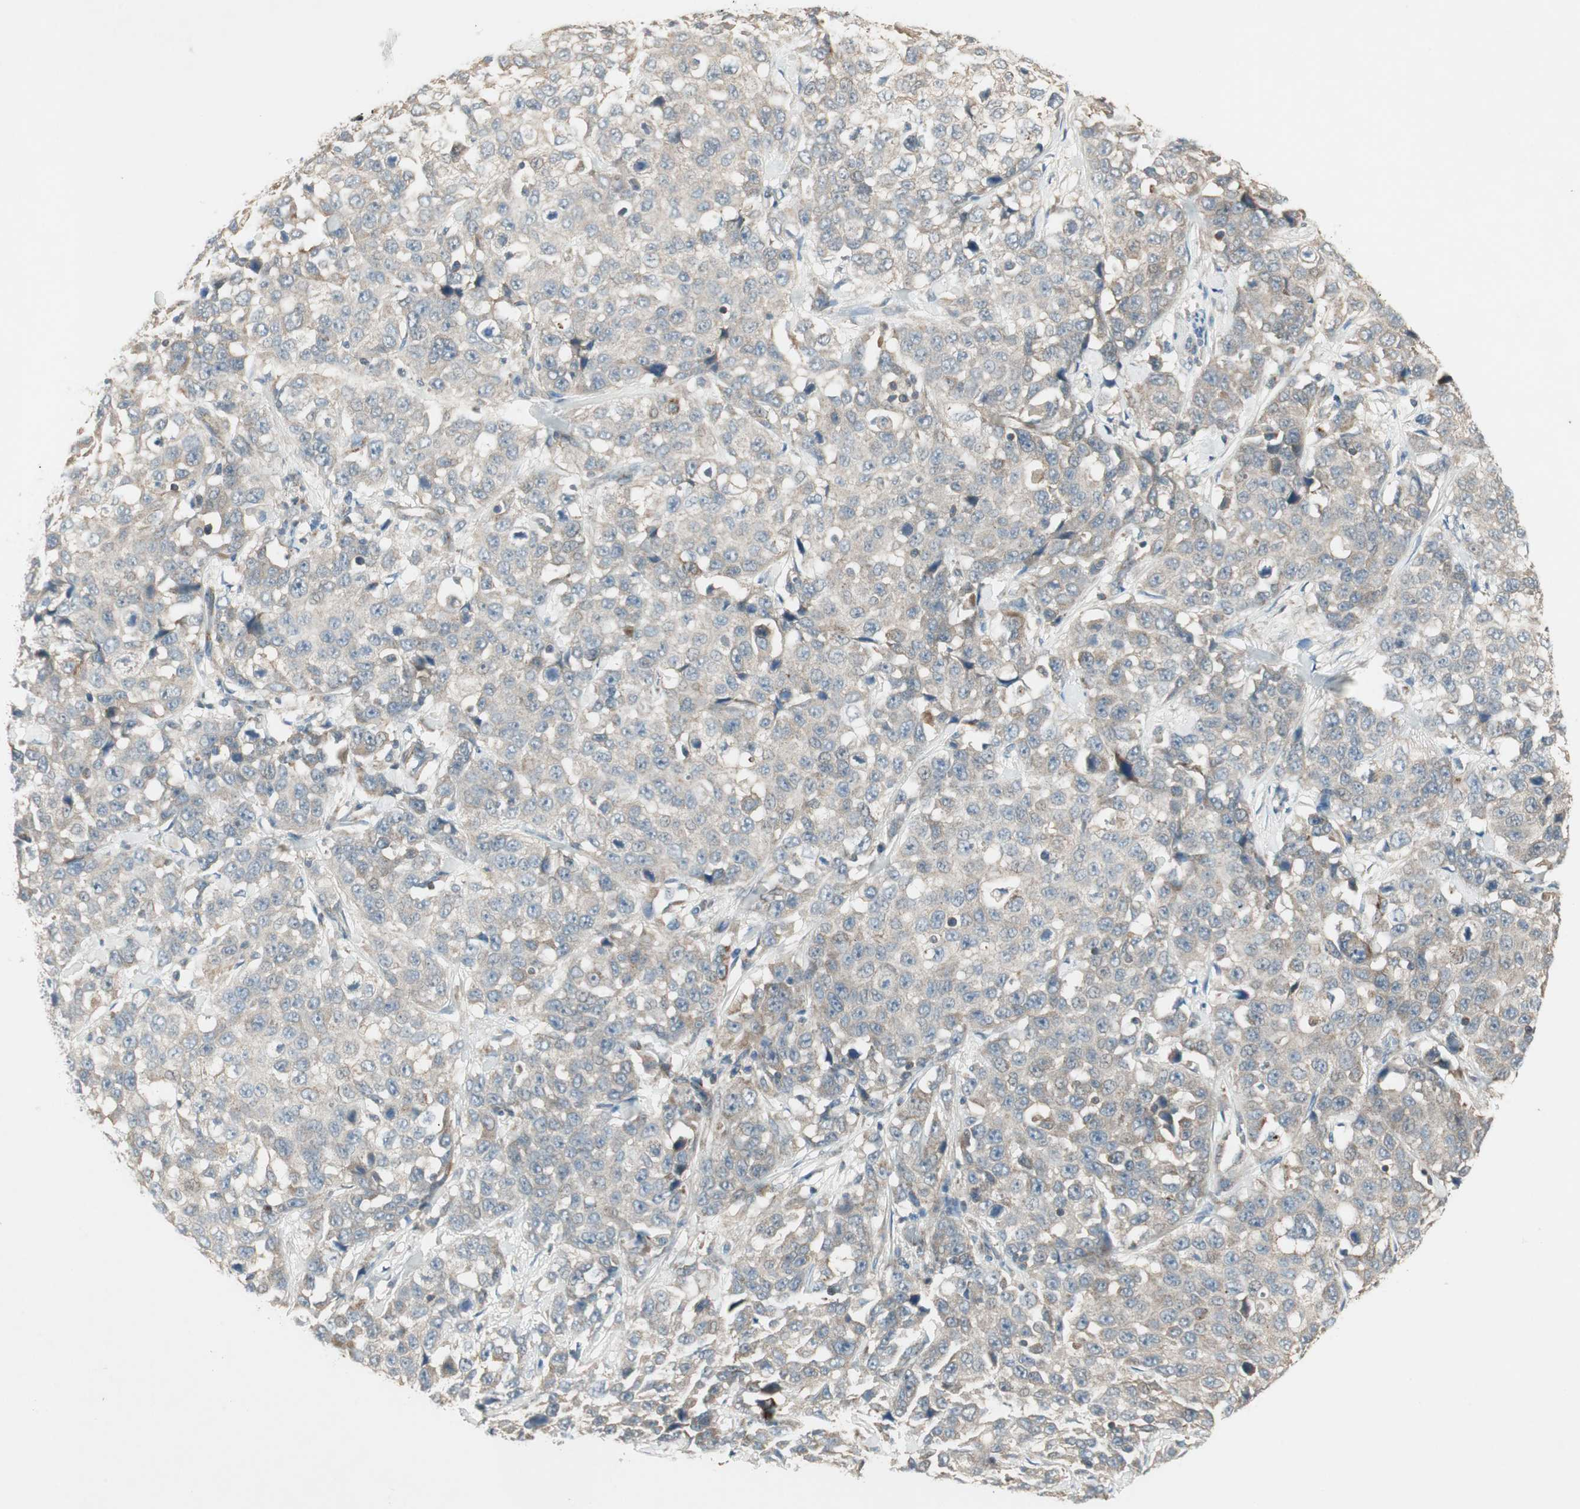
{"staining": {"intensity": "weak", "quantity": "25%-75%", "location": "cytoplasmic/membranous"}, "tissue": "stomach cancer", "cell_type": "Tumor cells", "image_type": "cancer", "snomed": [{"axis": "morphology", "description": "Normal tissue, NOS"}, {"axis": "morphology", "description": "Adenocarcinoma, NOS"}, {"axis": "topography", "description": "Stomach"}], "caption": "Weak cytoplasmic/membranous staining for a protein is seen in about 25%-75% of tumor cells of stomach cancer using immunohistochemistry.", "gene": "USP2", "patient": {"sex": "male", "age": 48}}